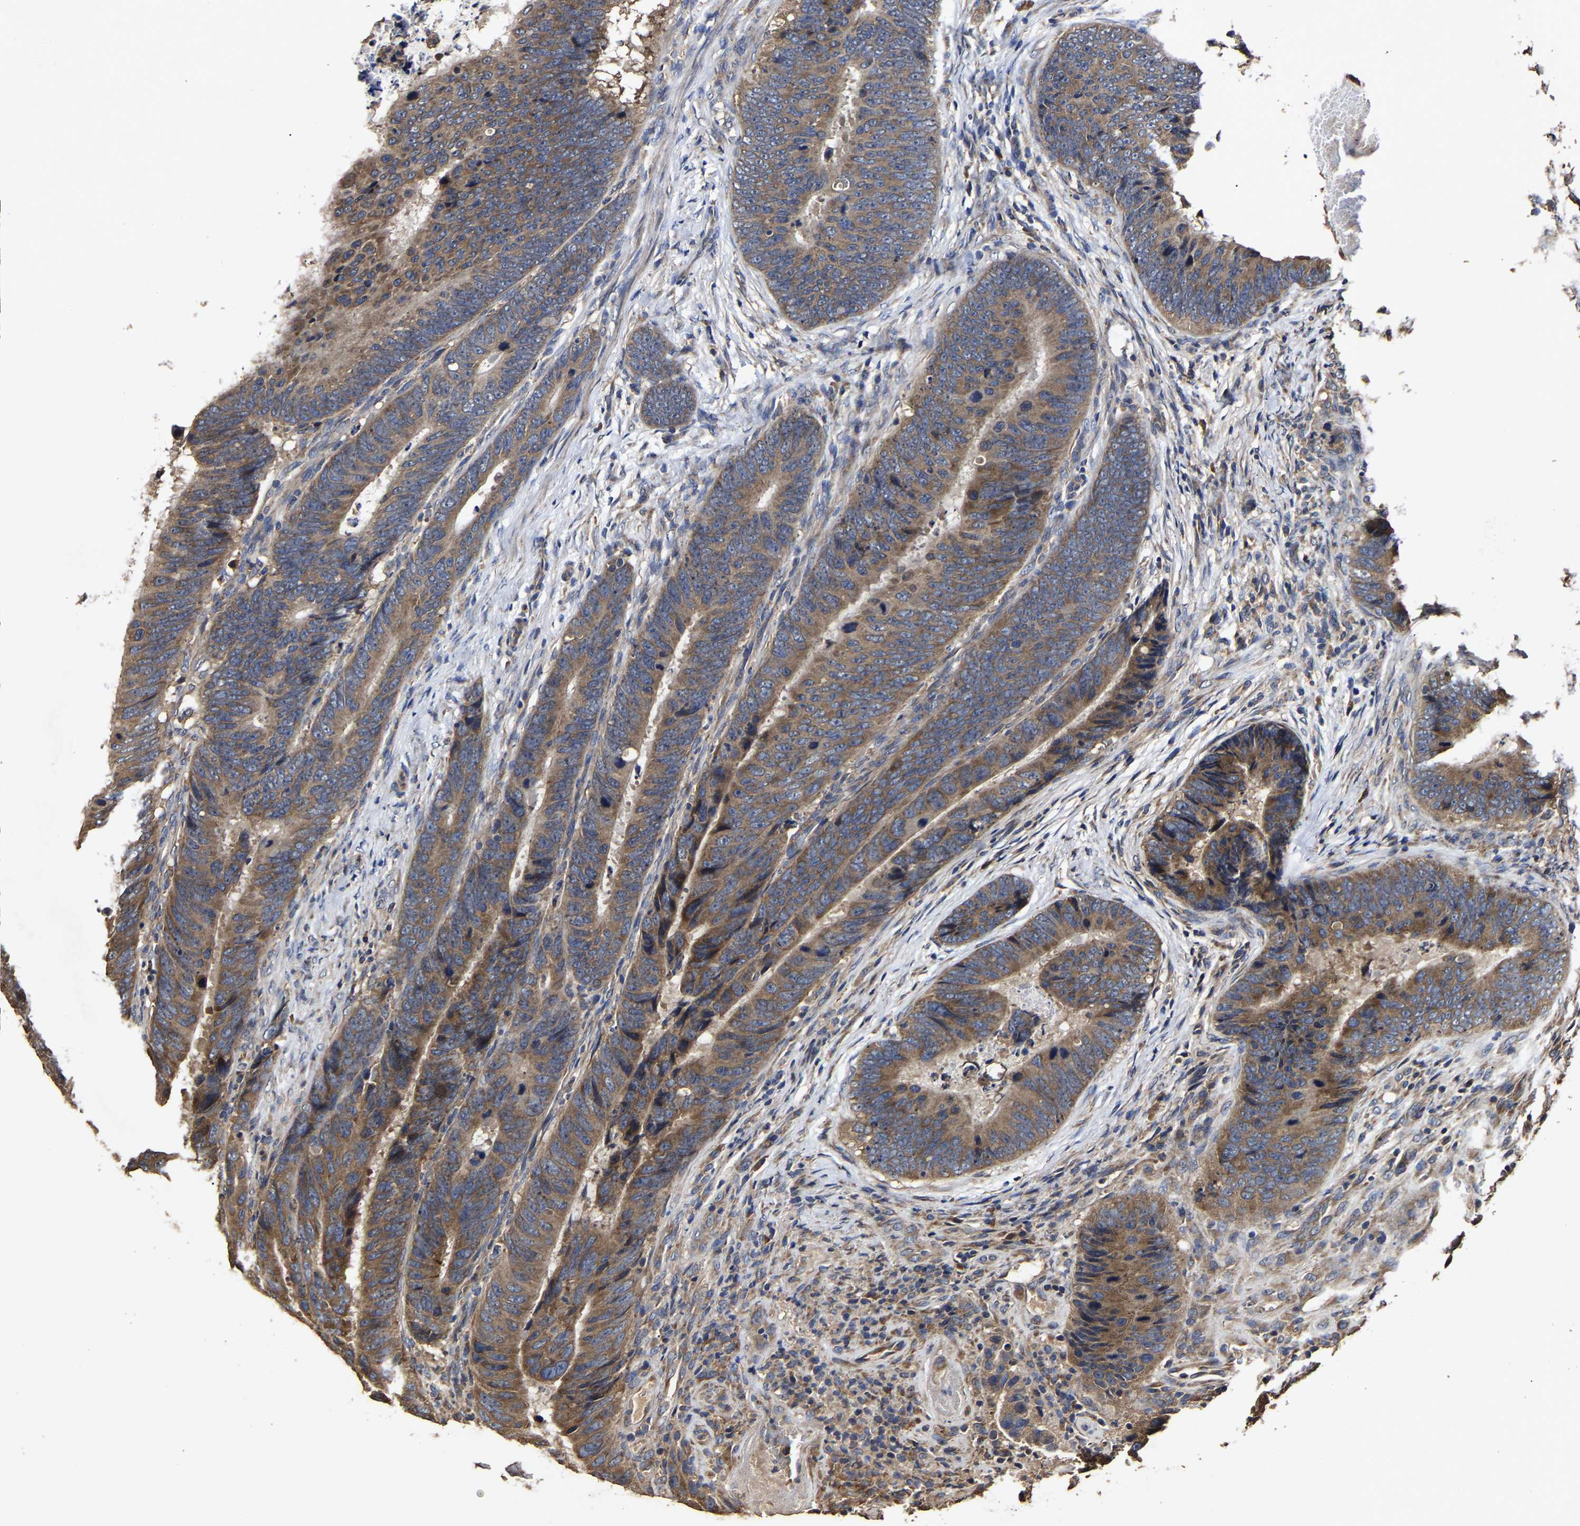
{"staining": {"intensity": "moderate", "quantity": ">75%", "location": "cytoplasmic/membranous"}, "tissue": "colorectal cancer", "cell_type": "Tumor cells", "image_type": "cancer", "snomed": [{"axis": "morphology", "description": "Adenocarcinoma, NOS"}, {"axis": "topography", "description": "Colon"}], "caption": "A histopathology image of colorectal adenocarcinoma stained for a protein exhibits moderate cytoplasmic/membranous brown staining in tumor cells.", "gene": "PPM1K", "patient": {"sex": "male", "age": 56}}